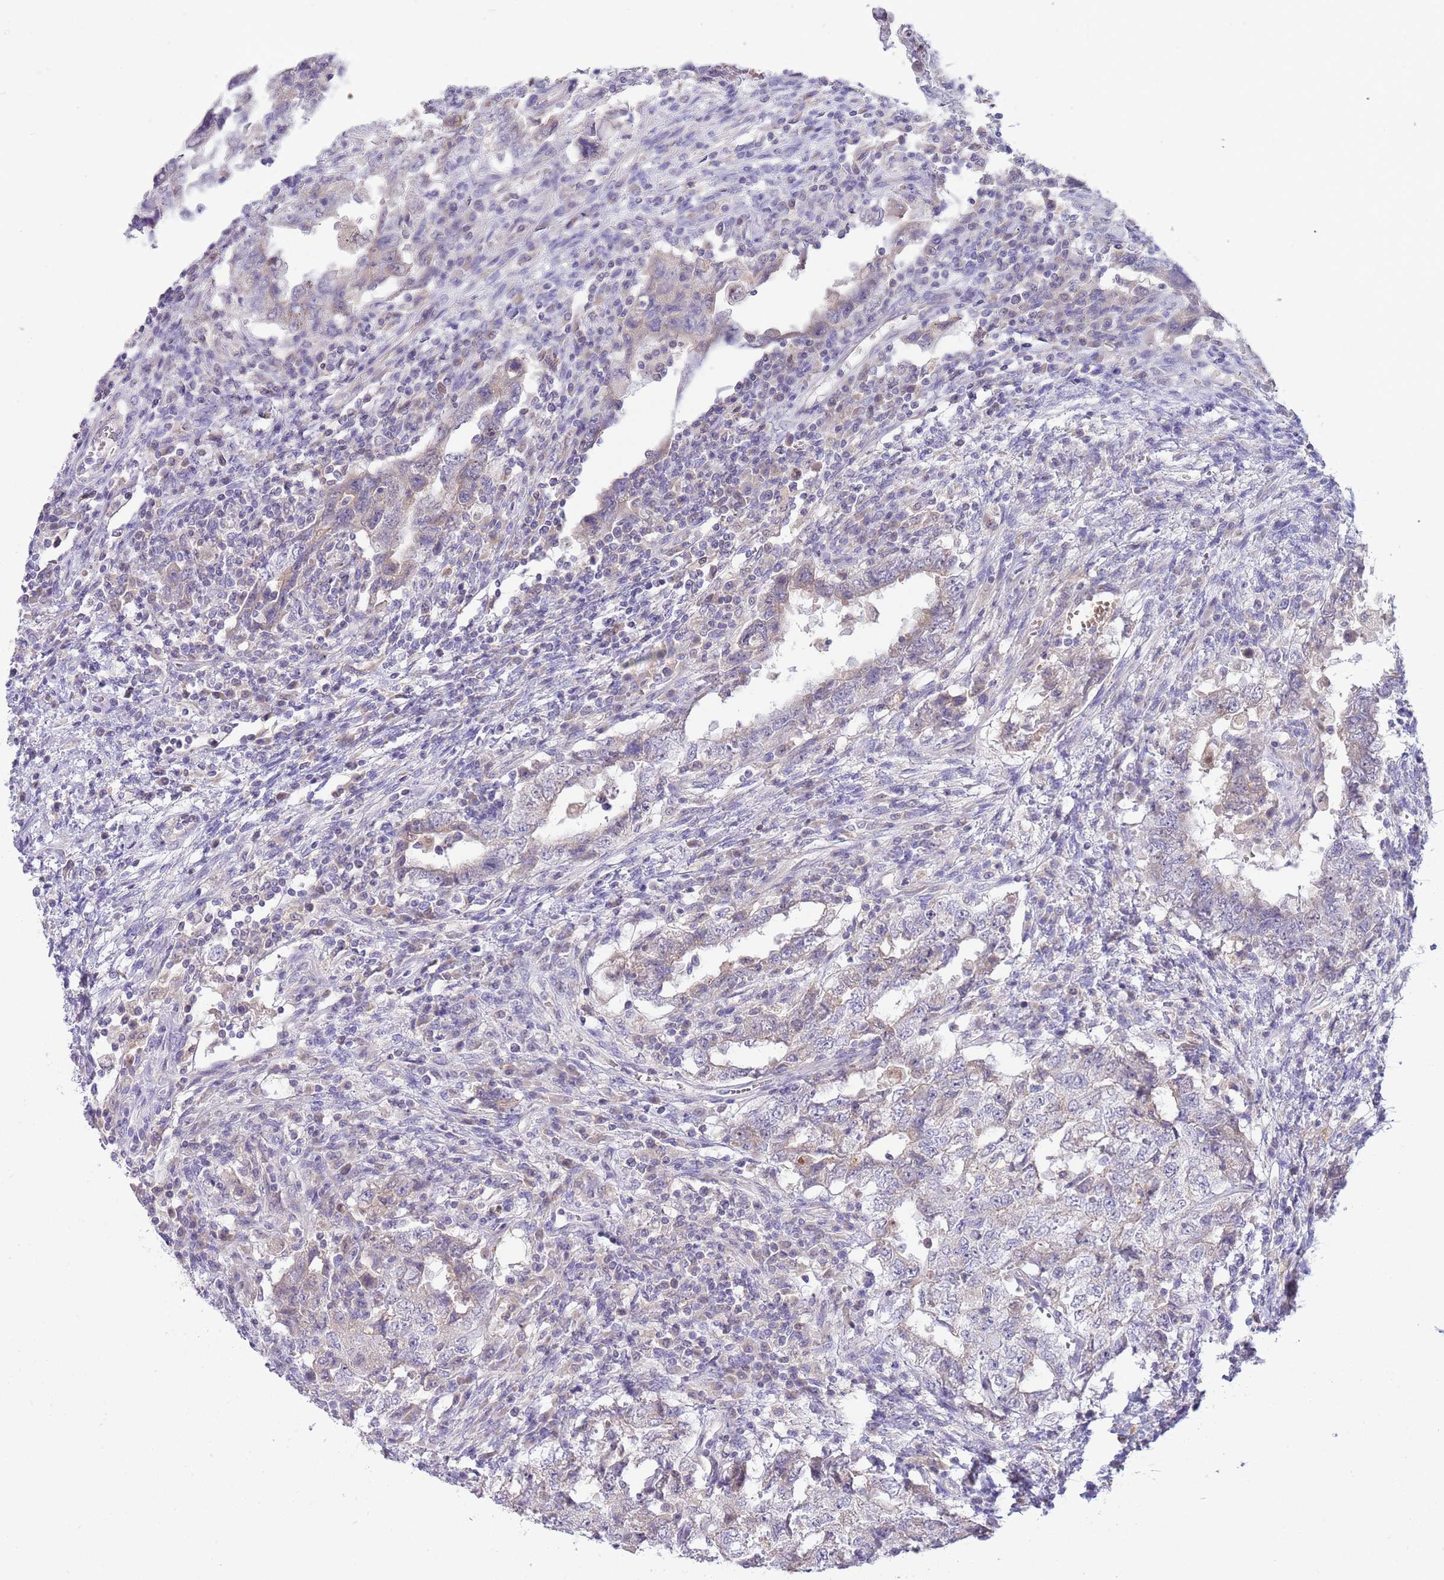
{"staining": {"intensity": "weak", "quantity": "<25%", "location": "cytoplasmic/membranous"}, "tissue": "testis cancer", "cell_type": "Tumor cells", "image_type": "cancer", "snomed": [{"axis": "morphology", "description": "Carcinoma, Embryonal, NOS"}, {"axis": "topography", "description": "Testis"}], "caption": "This is a histopathology image of immunohistochemistry (IHC) staining of testis cancer (embryonal carcinoma), which shows no expression in tumor cells.", "gene": "DDHD1", "patient": {"sex": "male", "age": 26}}